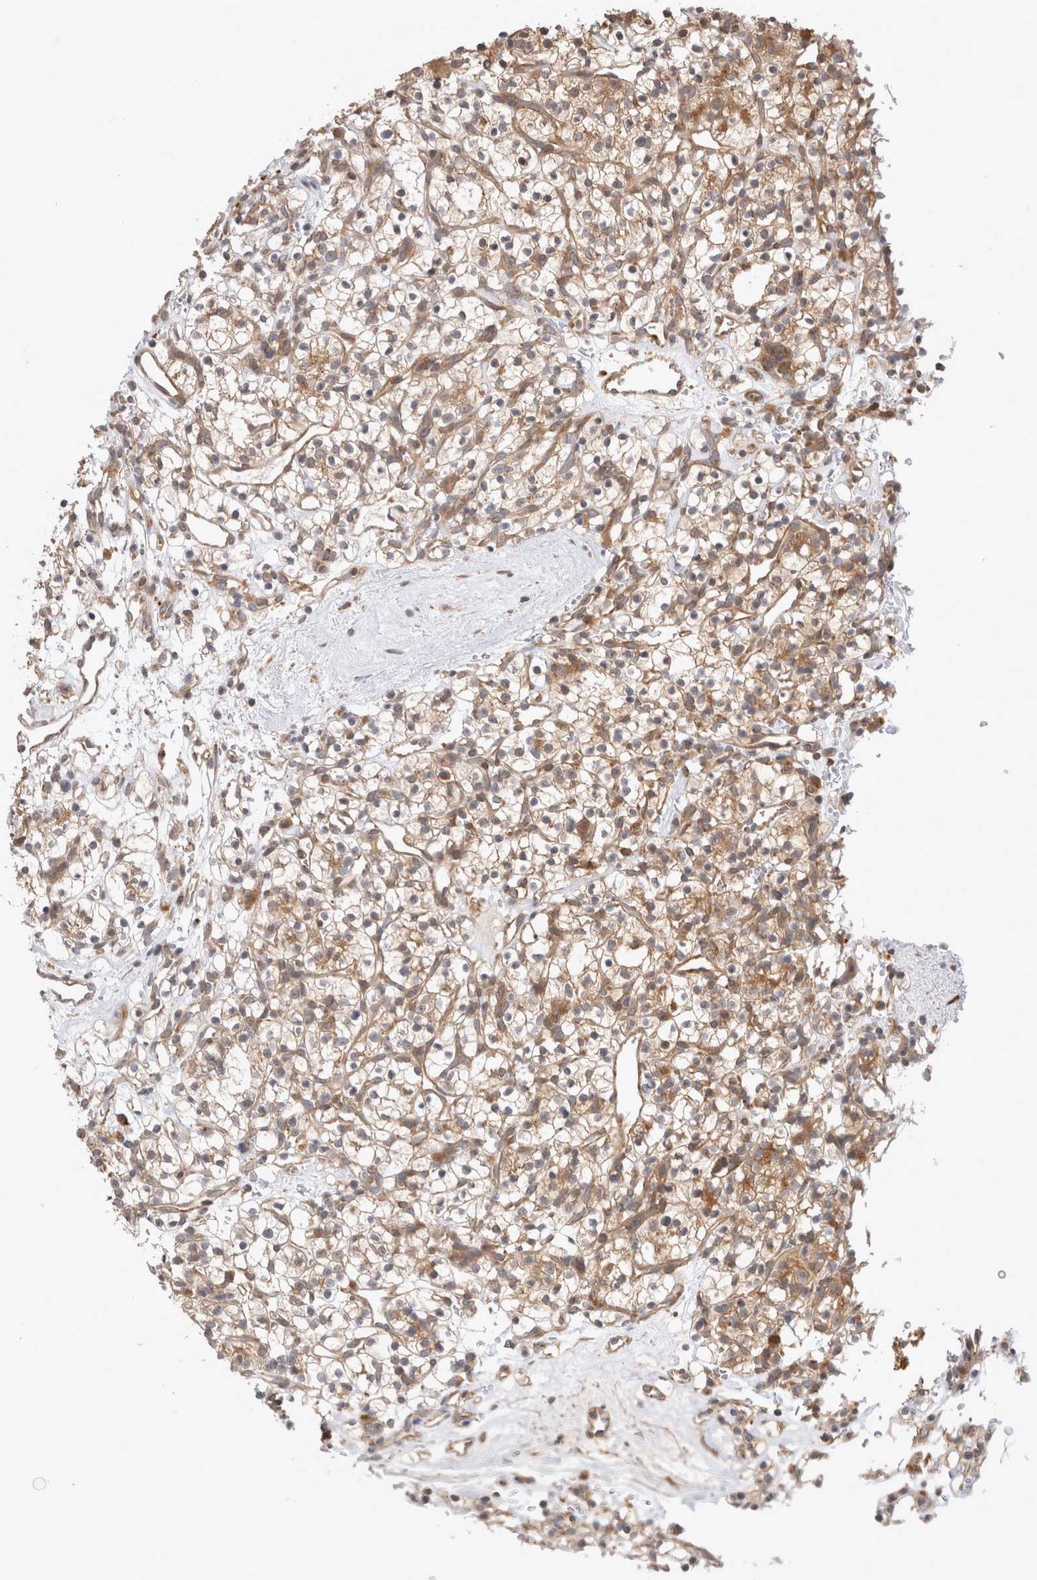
{"staining": {"intensity": "moderate", "quantity": ">75%", "location": "cytoplasmic/membranous"}, "tissue": "renal cancer", "cell_type": "Tumor cells", "image_type": "cancer", "snomed": [{"axis": "morphology", "description": "Adenocarcinoma, NOS"}, {"axis": "topography", "description": "Kidney"}], "caption": "Human renal cancer stained with a protein marker shows moderate staining in tumor cells.", "gene": "VPS28", "patient": {"sex": "female", "age": 57}}